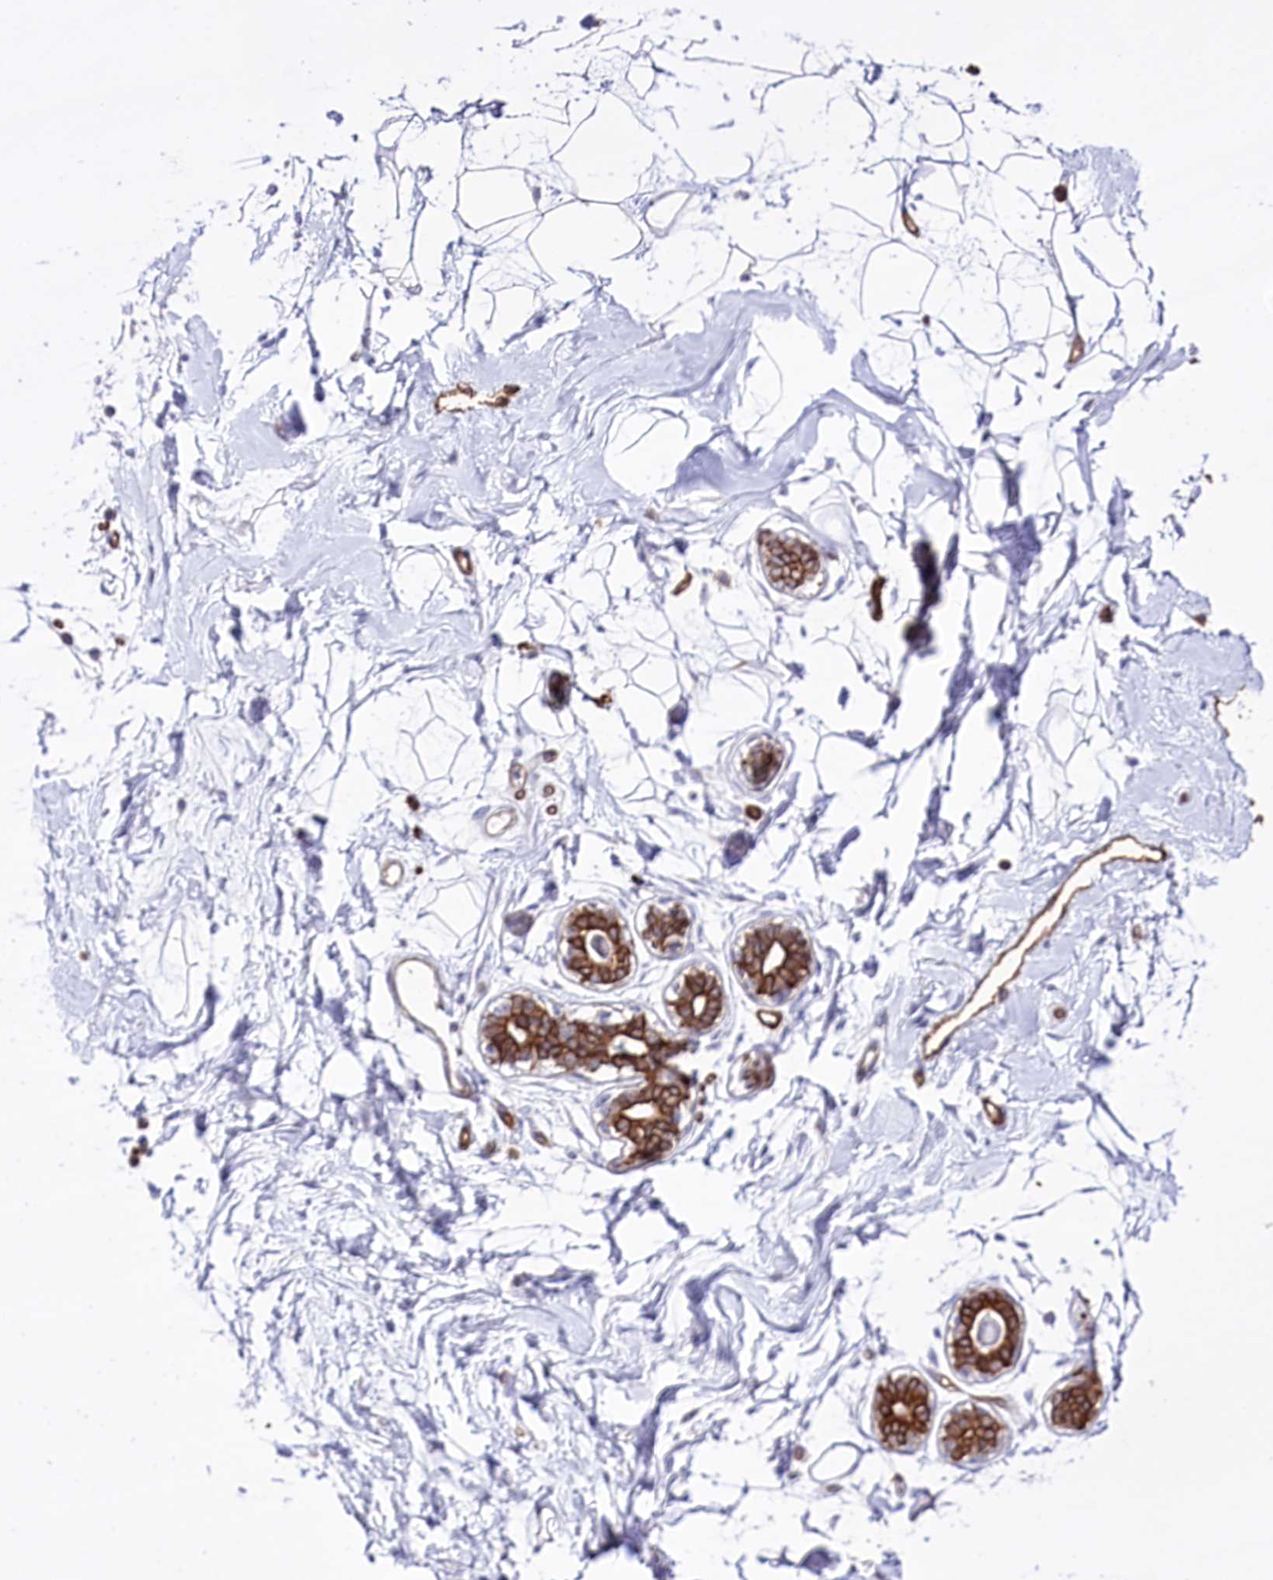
{"staining": {"intensity": "negative", "quantity": "none", "location": "none"}, "tissue": "breast", "cell_type": "Adipocytes", "image_type": "normal", "snomed": [{"axis": "morphology", "description": "Normal tissue, NOS"}, {"axis": "topography", "description": "Breast"}], "caption": "Image shows no significant protein positivity in adipocytes of benign breast.", "gene": "SLC39A10", "patient": {"sex": "female", "age": 45}}